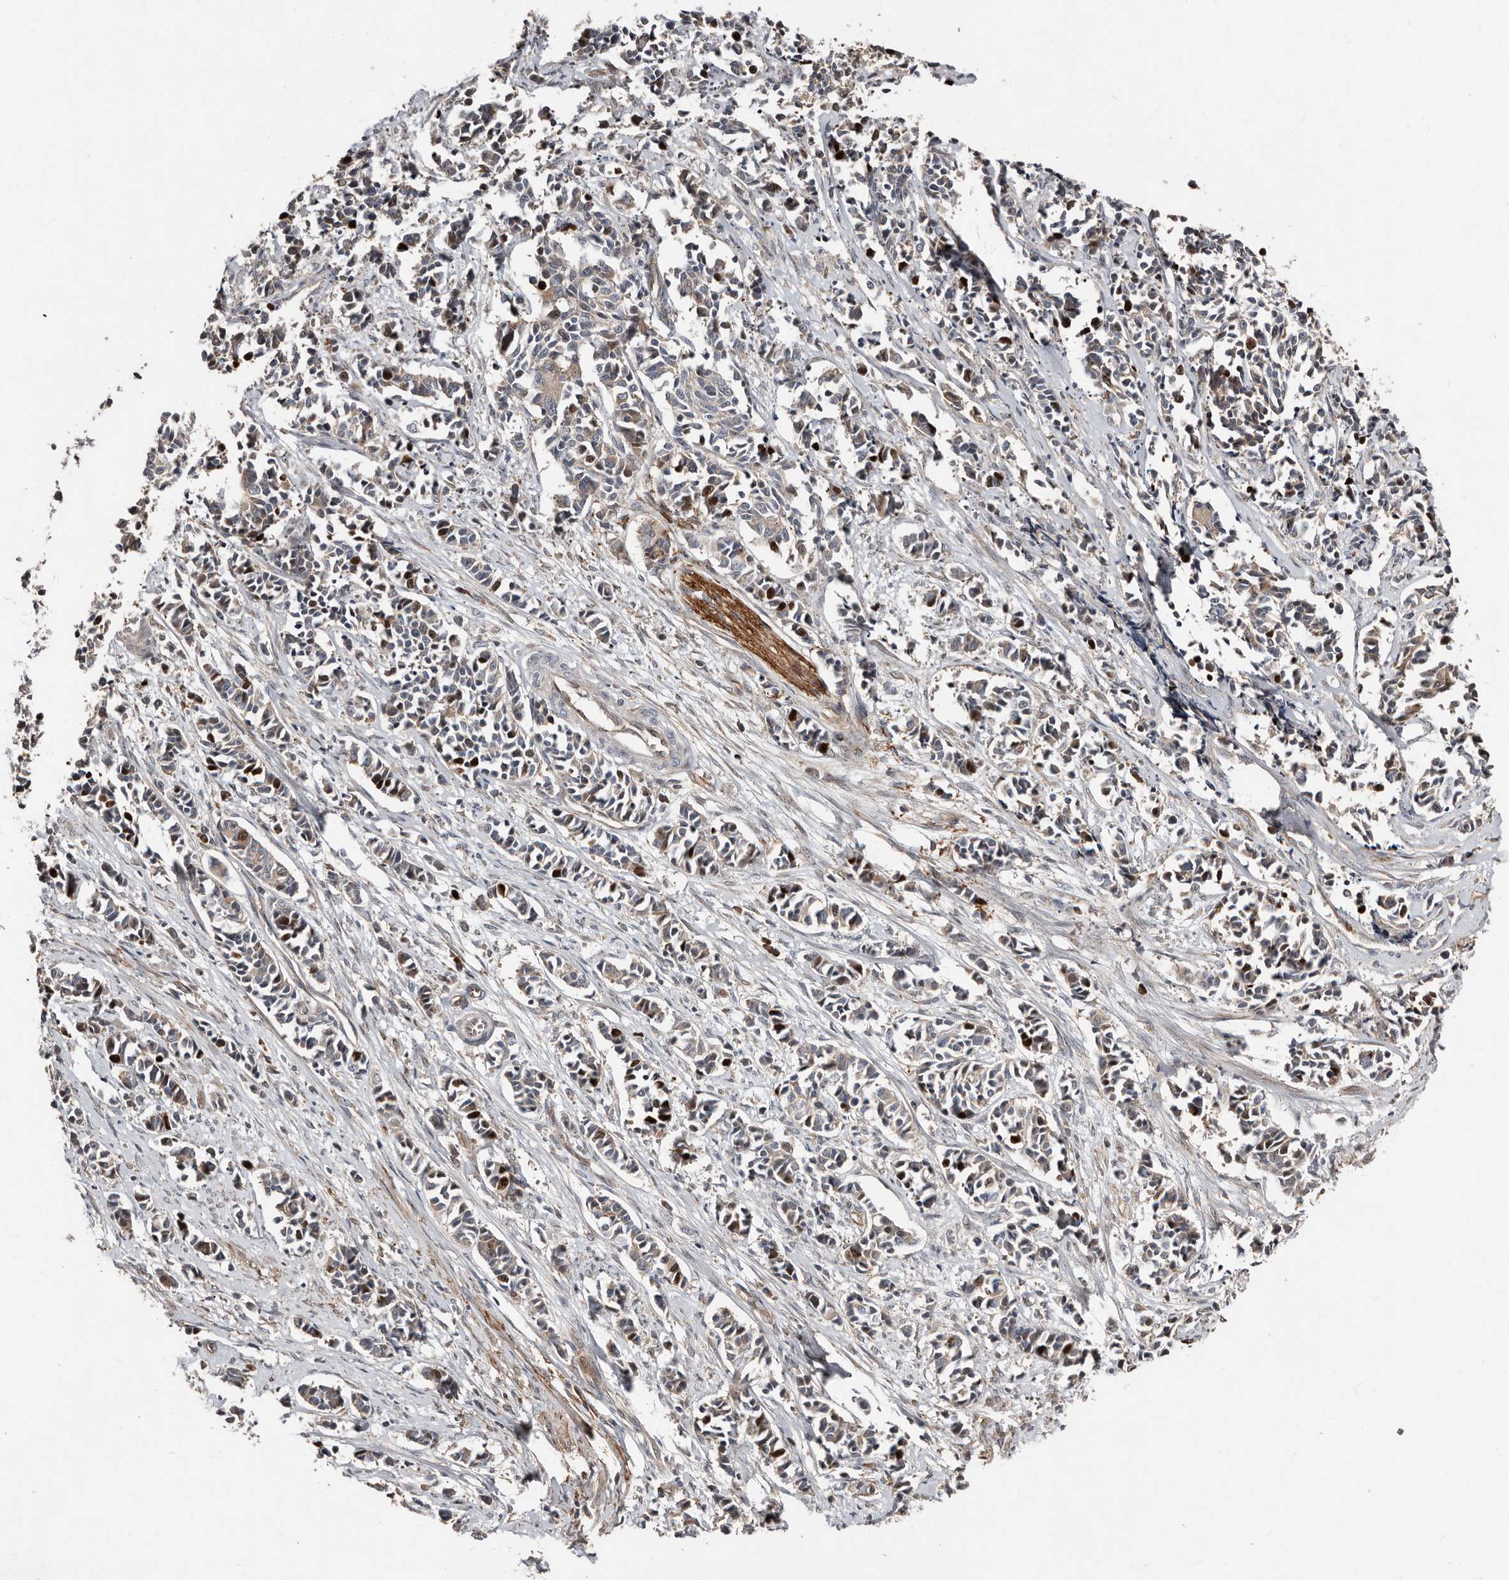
{"staining": {"intensity": "weak", "quantity": "25%-75%", "location": "cytoplasmic/membranous"}, "tissue": "cervical cancer", "cell_type": "Tumor cells", "image_type": "cancer", "snomed": [{"axis": "morphology", "description": "Normal tissue, NOS"}, {"axis": "morphology", "description": "Squamous cell carcinoma, NOS"}, {"axis": "topography", "description": "Cervix"}], "caption": "The immunohistochemical stain highlights weak cytoplasmic/membranous positivity in tumor cells of squamous cell carcinoma (cervical) tissue.", "gene": "SMYD4", "patient": {"sex": "female", "age": 35}}